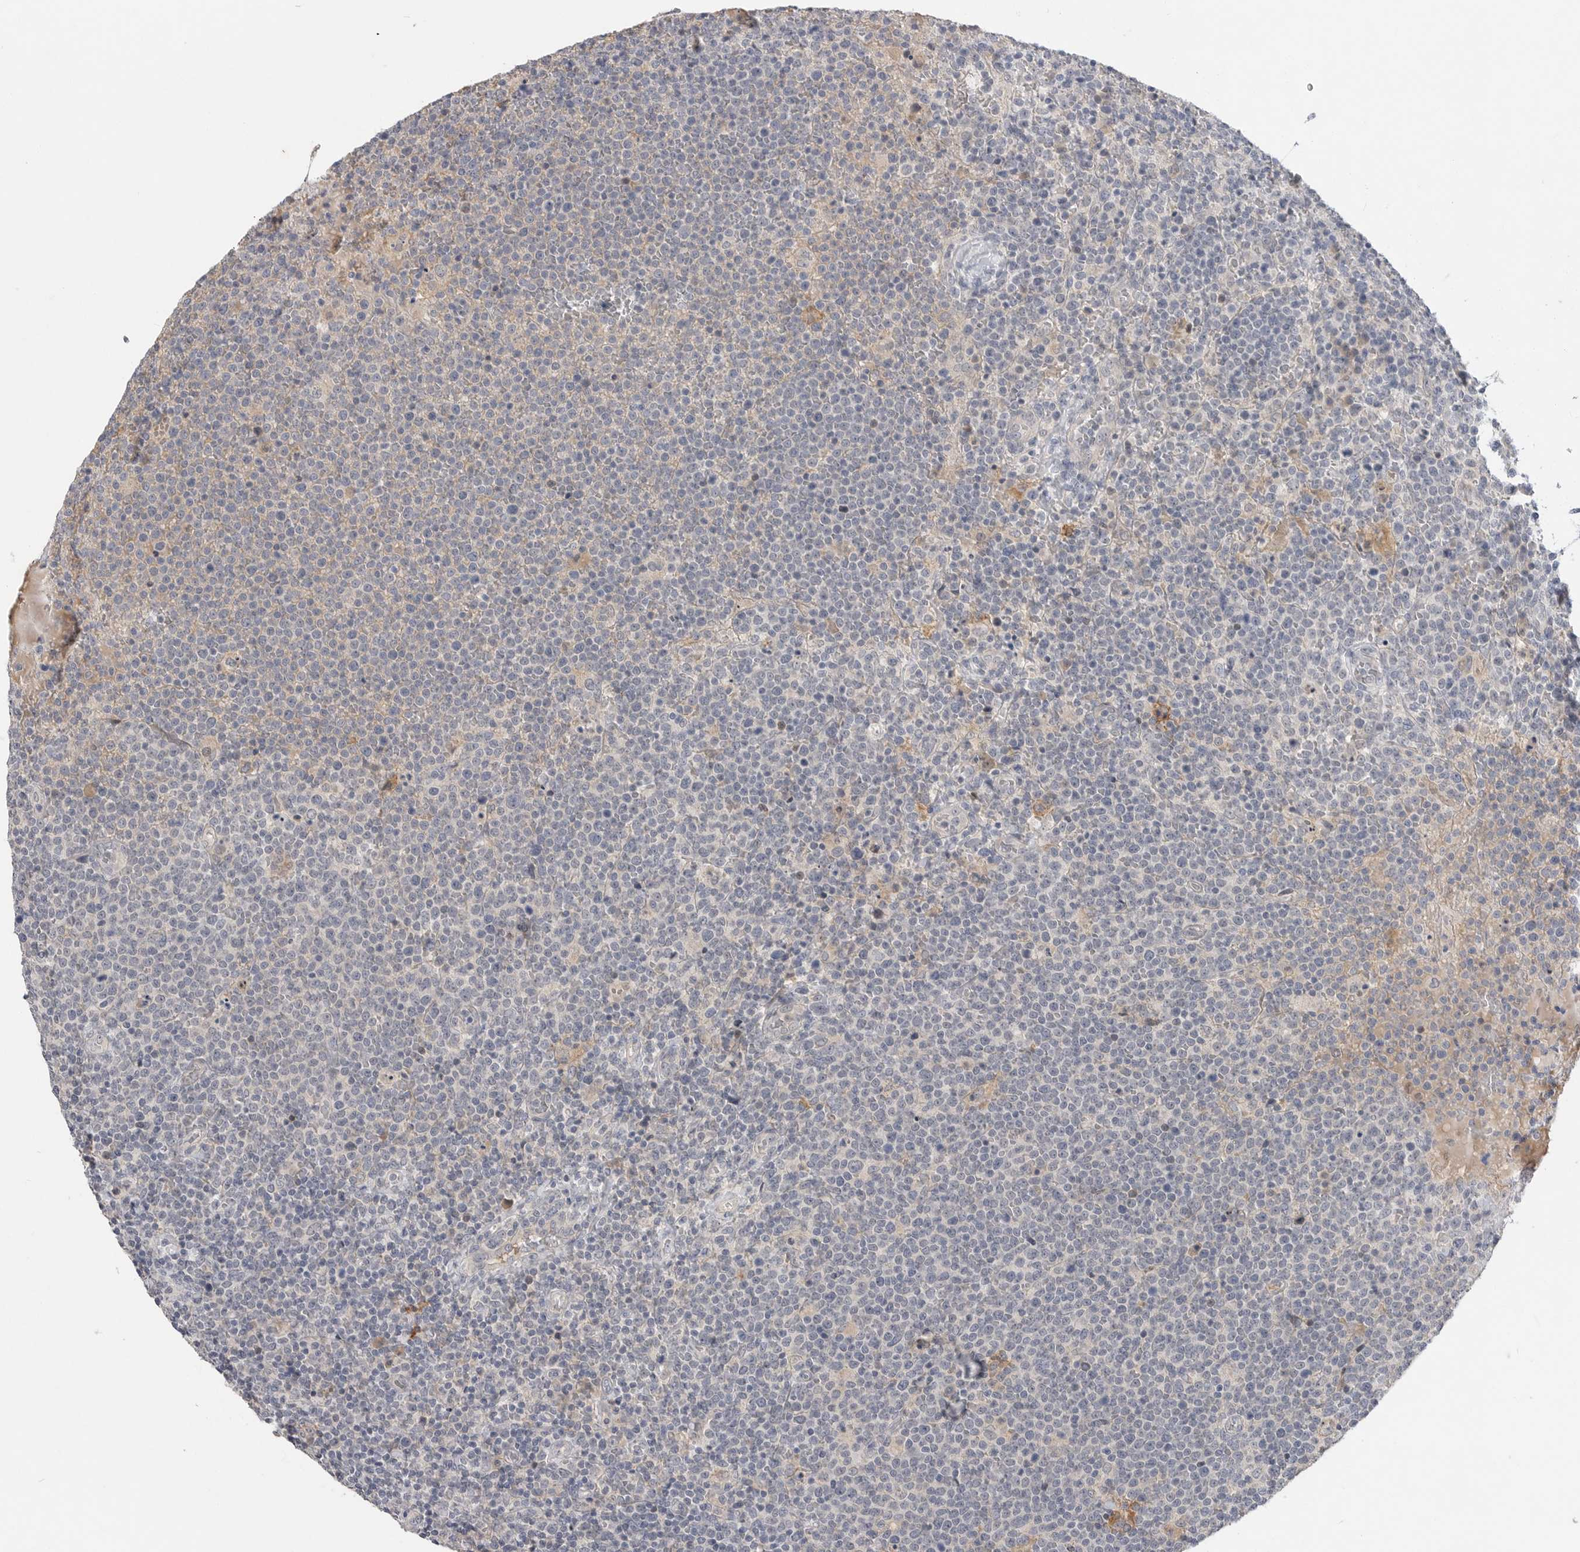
{"staining": {"intensity": "negative", "quantity": "none", "location": "none"}, "tissue": "lymphoma", "cell_type": "Tumor cells", "image_type": "cancer", "snomed": [{"axis": "morphology", "description": "Malignant lymphoma, non-Hodgkin's type, High grade"}, {"axis": "topography", "description": "Lymph node"}], "caption": "Immunohistochemistry (IHC) micrograph of neoplastic tissue: human malignant lymphoma, non-Hodgkin's type (high-grade) stained with DAB reveals no significant protein positivity in tumor cells. The staining is performed using DAB (3,3'-diaminobenzidine) brown chromogen with nuclei counter-stained in using hematoxylin.", "gene": "ITGAD", "patient": {"sex": "male", "age": 61}}